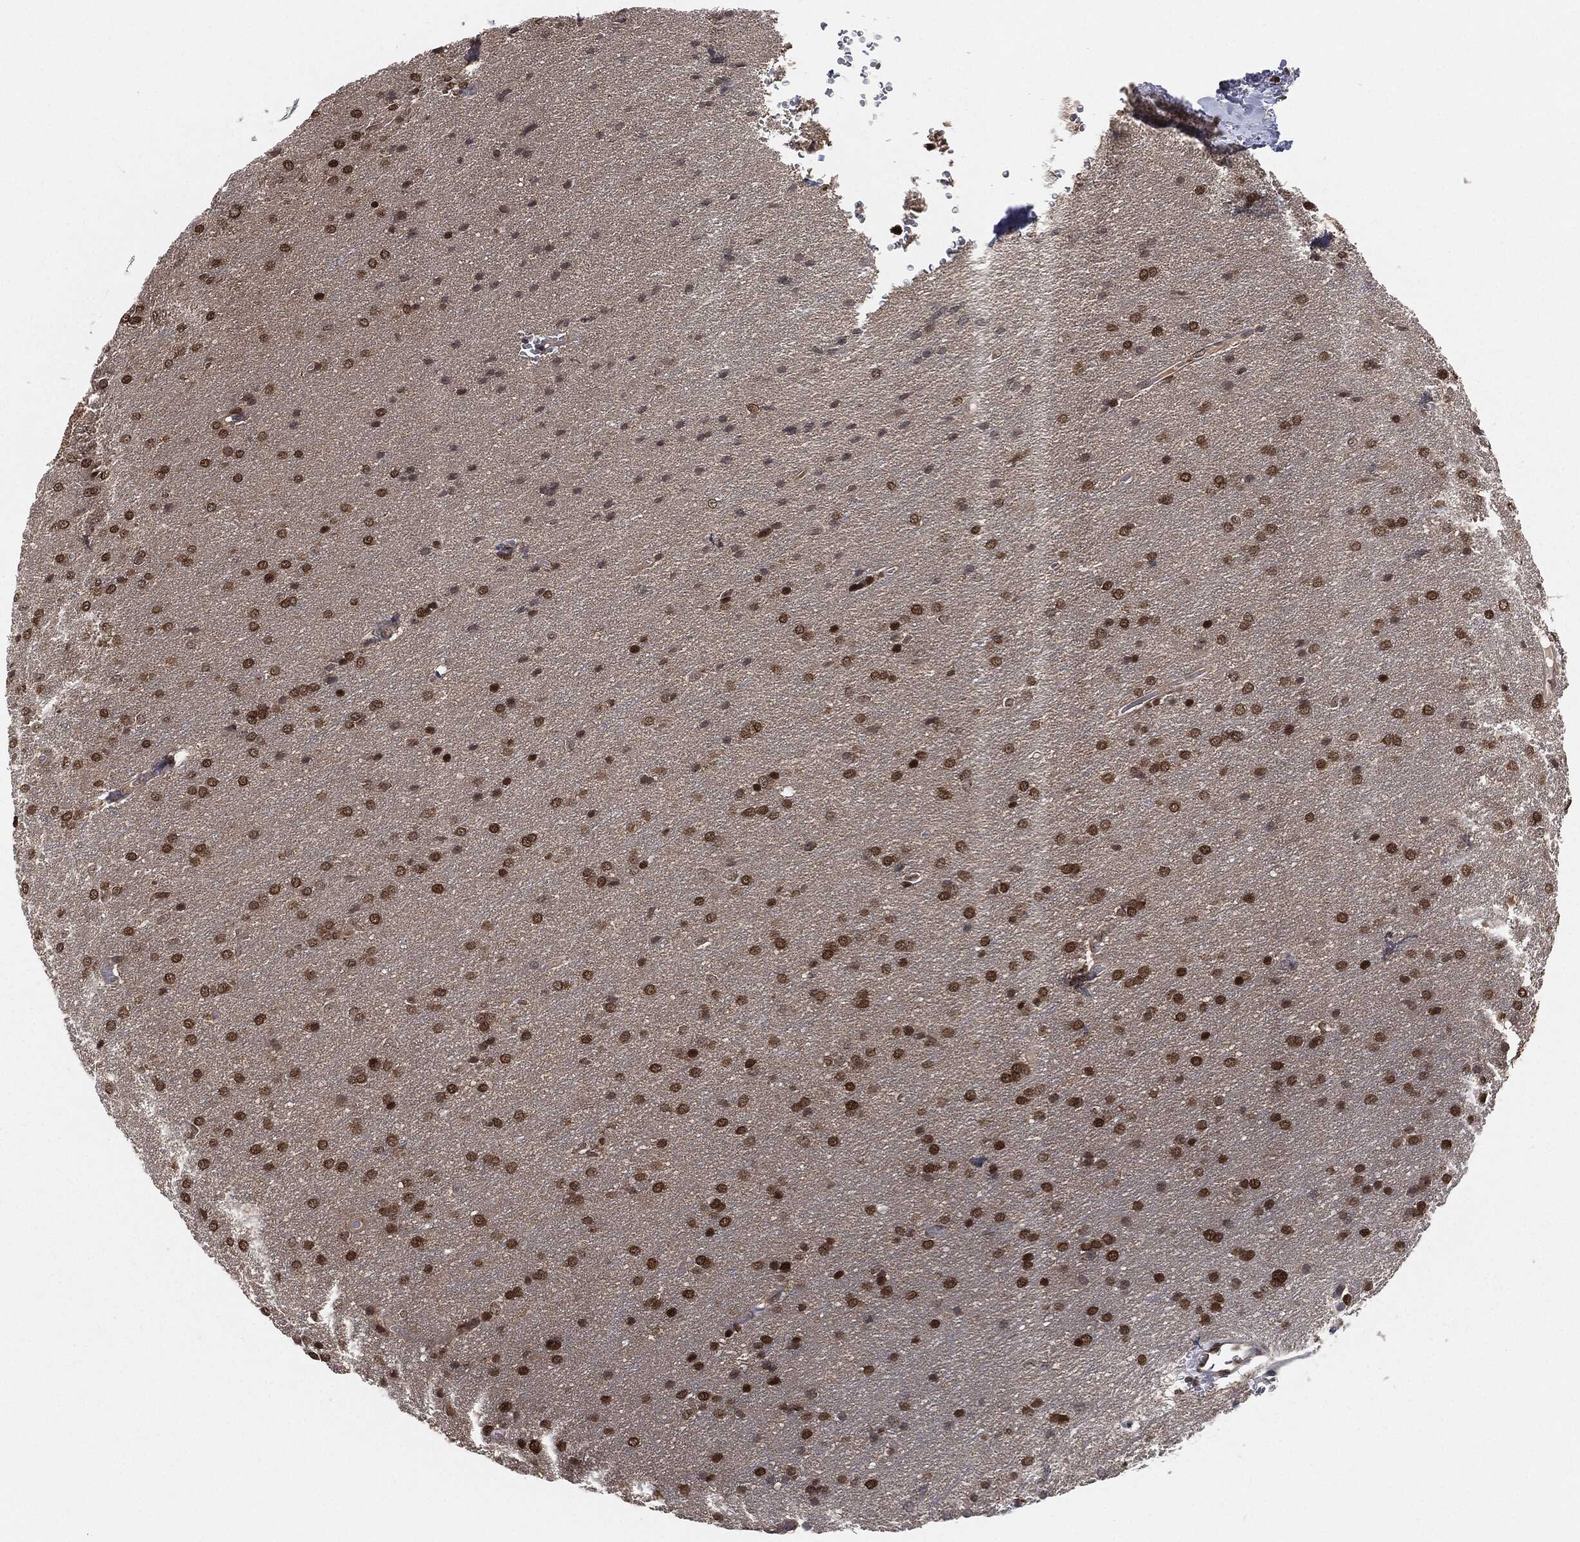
{"staining": {"intensity": "moderate", "quantity": ">75%", "location": "cytoplasmic/membranous,nuclear"}, "tissue": "glioma", "cell_type": "Tumor cells", "image_type": "cancer", "snomed": [{"axis": "morphology", "description": "Glioma, malignant, Low grade"}, {"axis": "topography", "description": "Brain"}], "caption": "Human malignant glioma (low-grade) stained with a brown dye demonstrates moderate cytoplasmic/membranous and nuclear positive positivity in approximately >75% of tumor cells.", "gene": "CAPRIN2", "patient": {"sex": "female", "age": 32}}